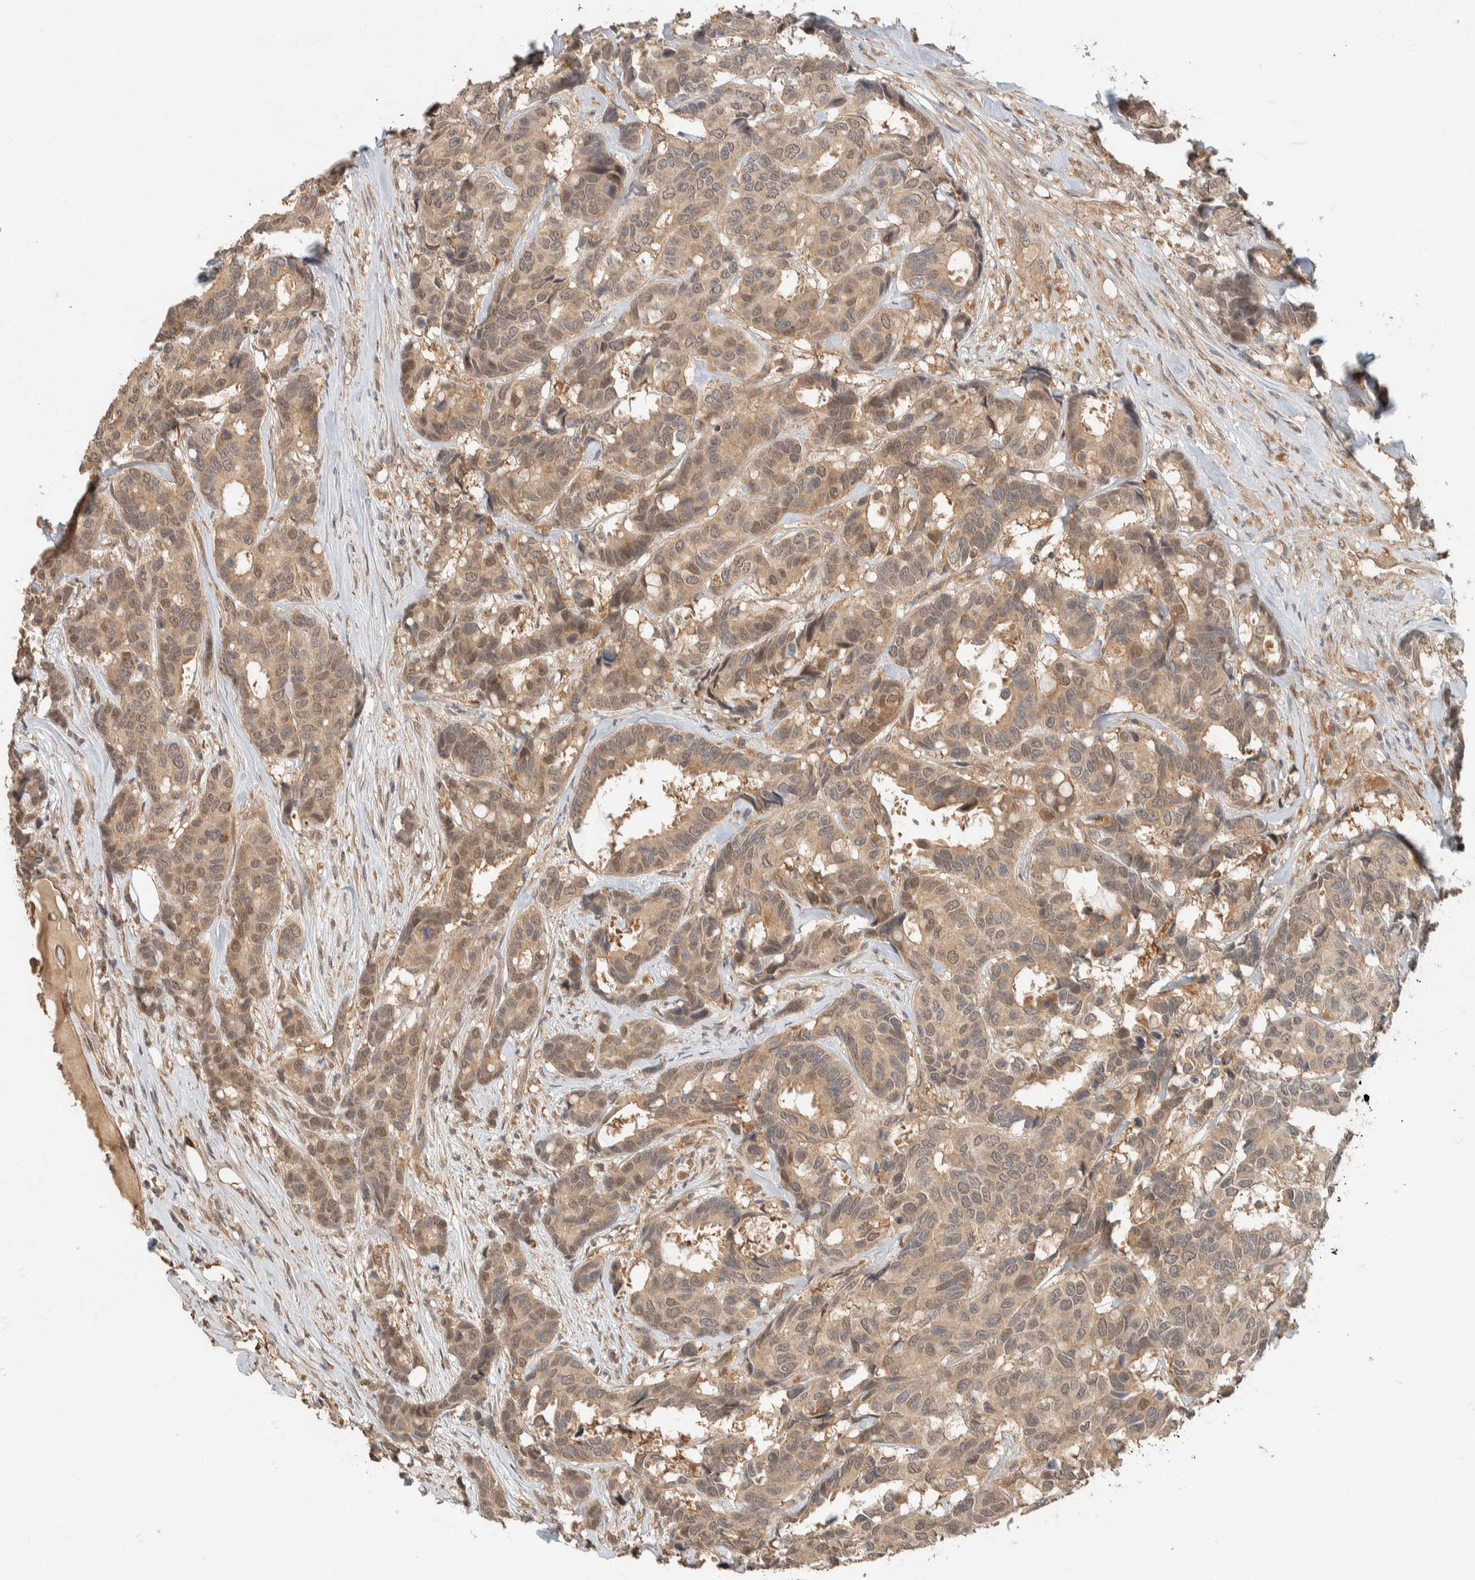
{"staining": {"intensity": "moderate", "quantity": ">75%", "location": "cytoplasmic/membranous,nuclear"}, "tissue": "breast cancer", "cell_type": "Tumor cells", "image_type": "cancer", "snomed": [{"axis": "morphology", "description": "Duct carcinoma"}, {"axis": "topography", "description": "Breast"}], "caption": "Immunohistochemistry (IHC) (DAB) staining of human breast cancer (intraductal carcinoma) shows moderate cytoplasmic/membranous and nuclear protein expression in approximately >75% of tumor cells.", "gene": "ZNF567", "patient": {"sex": "female", "age": 87}}